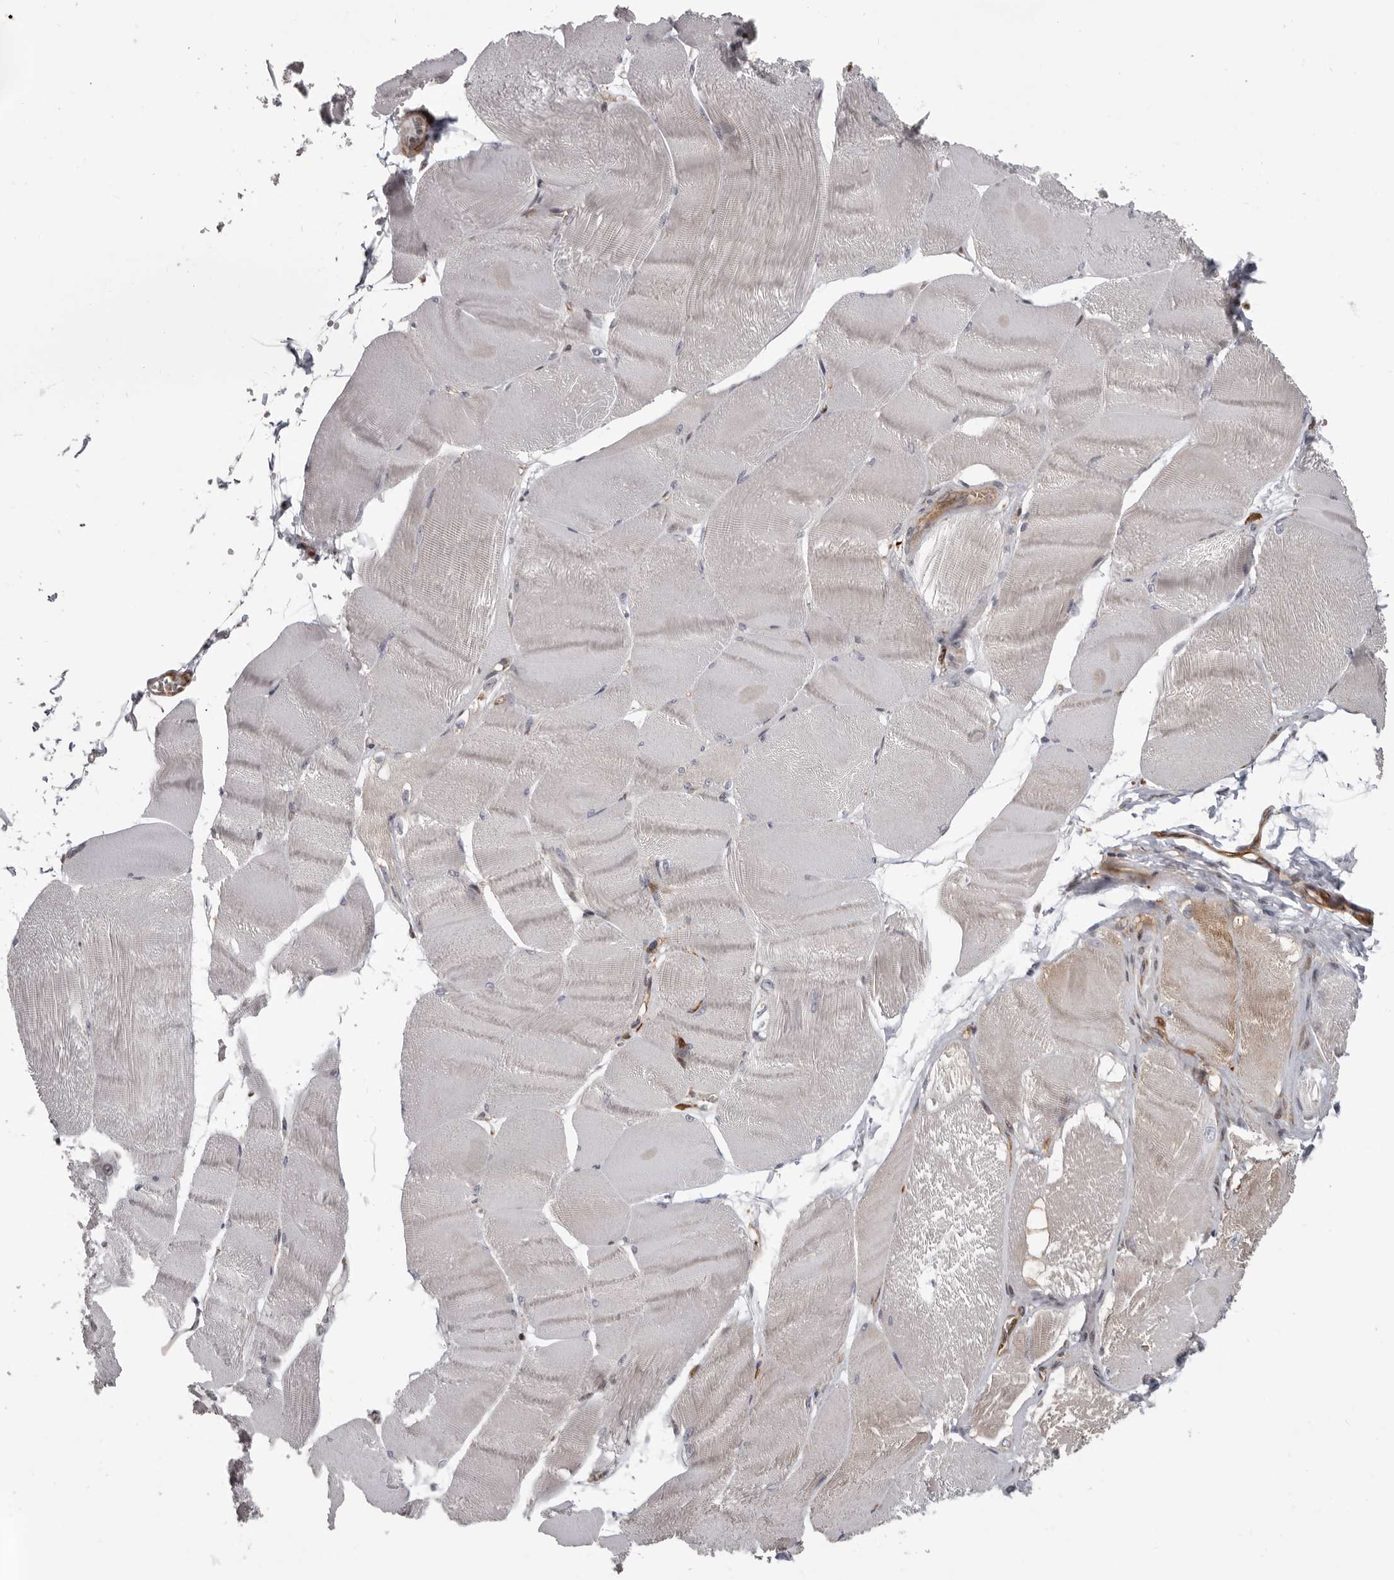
{"staining": {"intensity": "weak", "quantity": "<25%", "location": "cytoplasmic/membranous"}, "tissue": "skeletal muscle", "cell_type": "Myocytes", "image_type": "normal", "snomed": [{"axis": "morphology", "description": "Normal tissue, NOS"}, {"axis": "morphology", "description": "Basal cell carcinoma"}, {"axis": "topography", "description": "Skeletal muscle"}], "caption": "High magnification brightfield microscopy of benign skeletal muscle stained with DAB (3,3'-diaminobenzidine) (brown) and counterstained with hematoxylin (blue): myocytes show no significant staining.", "gene": "FGFR4", "patient": {"sex": "female", "age": 64}}